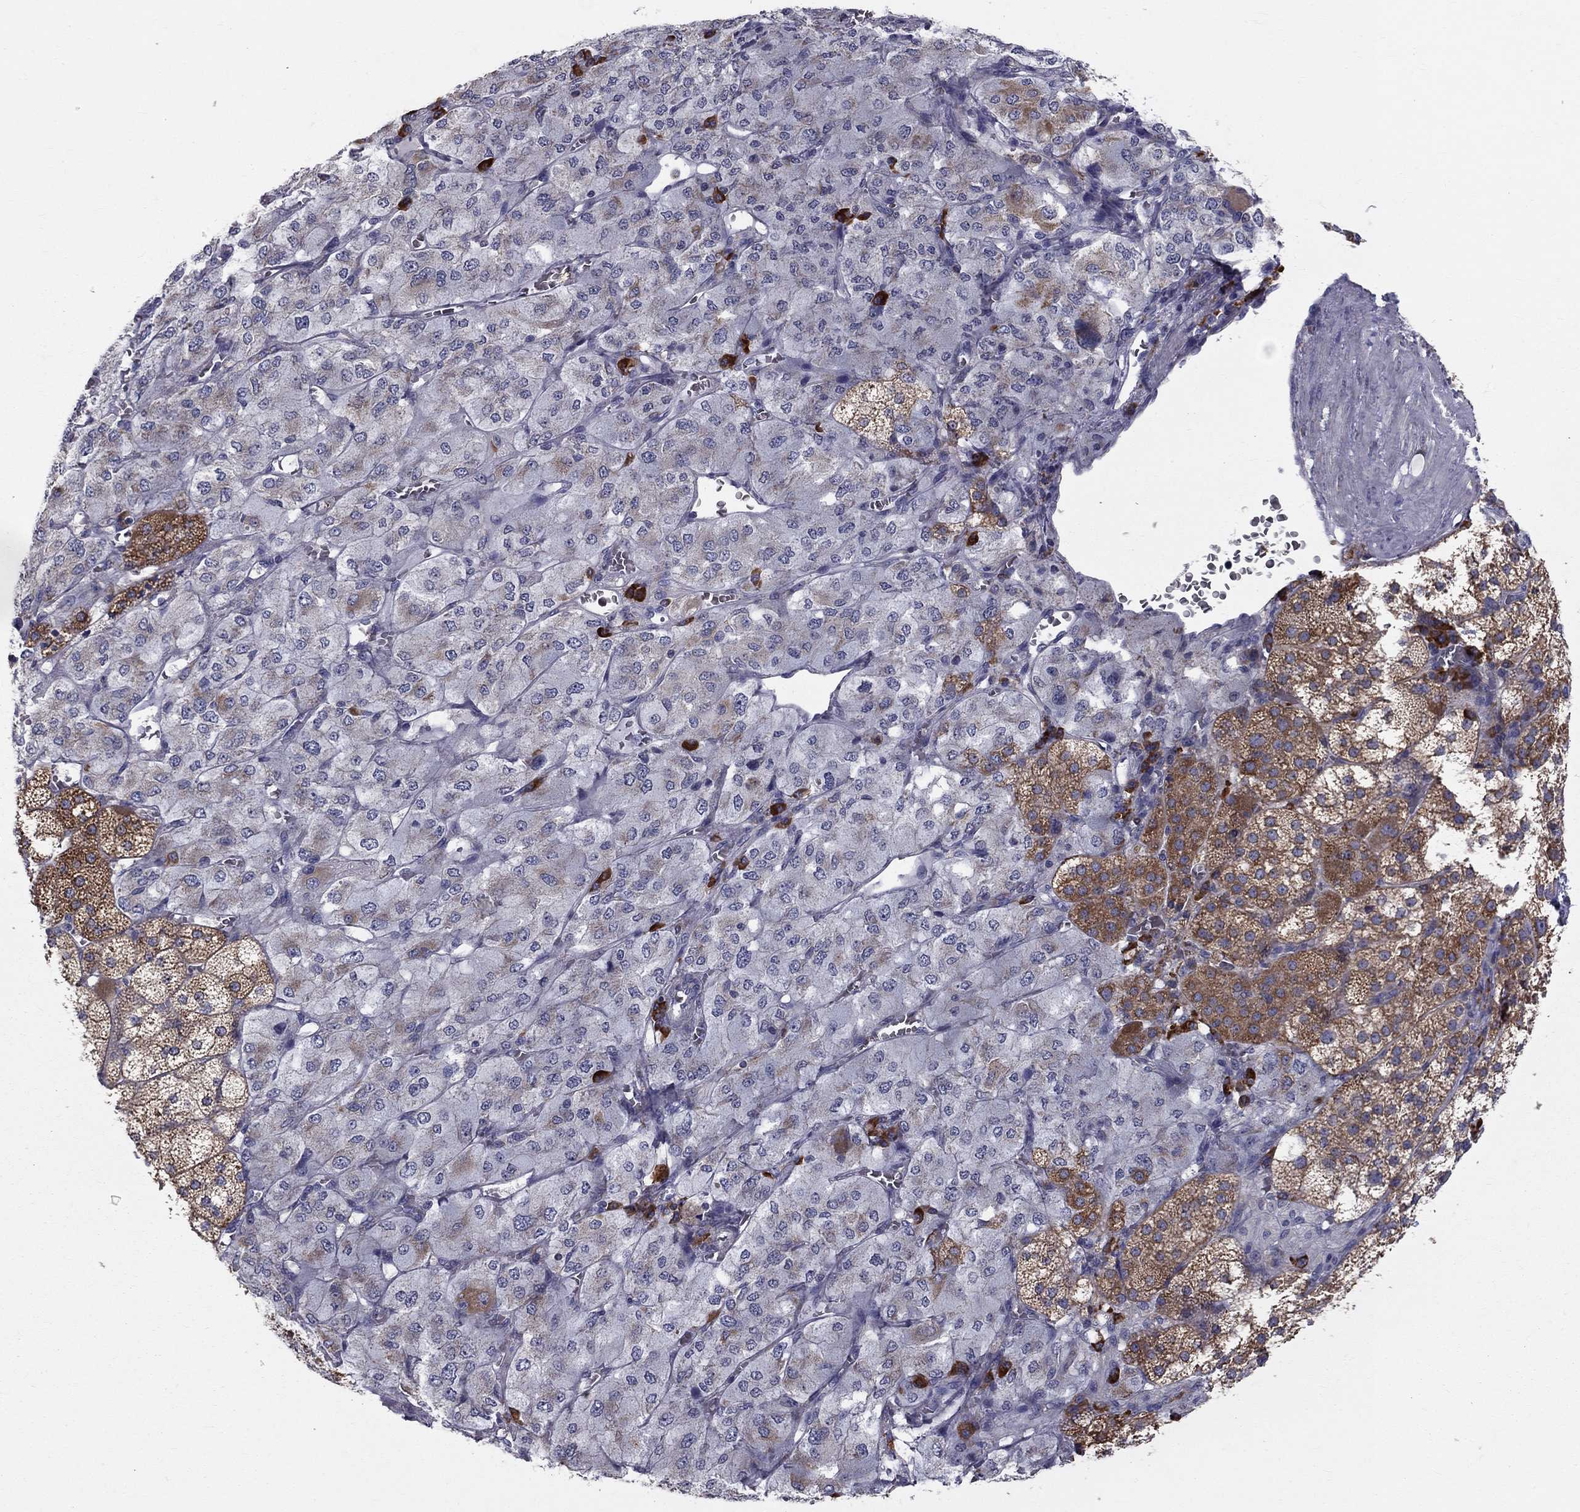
{"staining": {"intensity": "moderate", "quantity": ">75%", "location": "cytoplasmic/membranous"}, "tissue": "adrenal gland", "cell_type": "Glandular cells", "image_type": "normal", "snomed": [{"axis": "morphology", "description": "Normal tissue, NOS"}, {"axis": "topography", "description": "Adrenal gland"}], "caption": "Human adrenal gland stained with a brown dye reveals moderate cytoplasmic/membranous positive positivity in about >75% of glandular cells.", "gene": "PRDX4", "patient": {"sex": "female", "age": 60}}